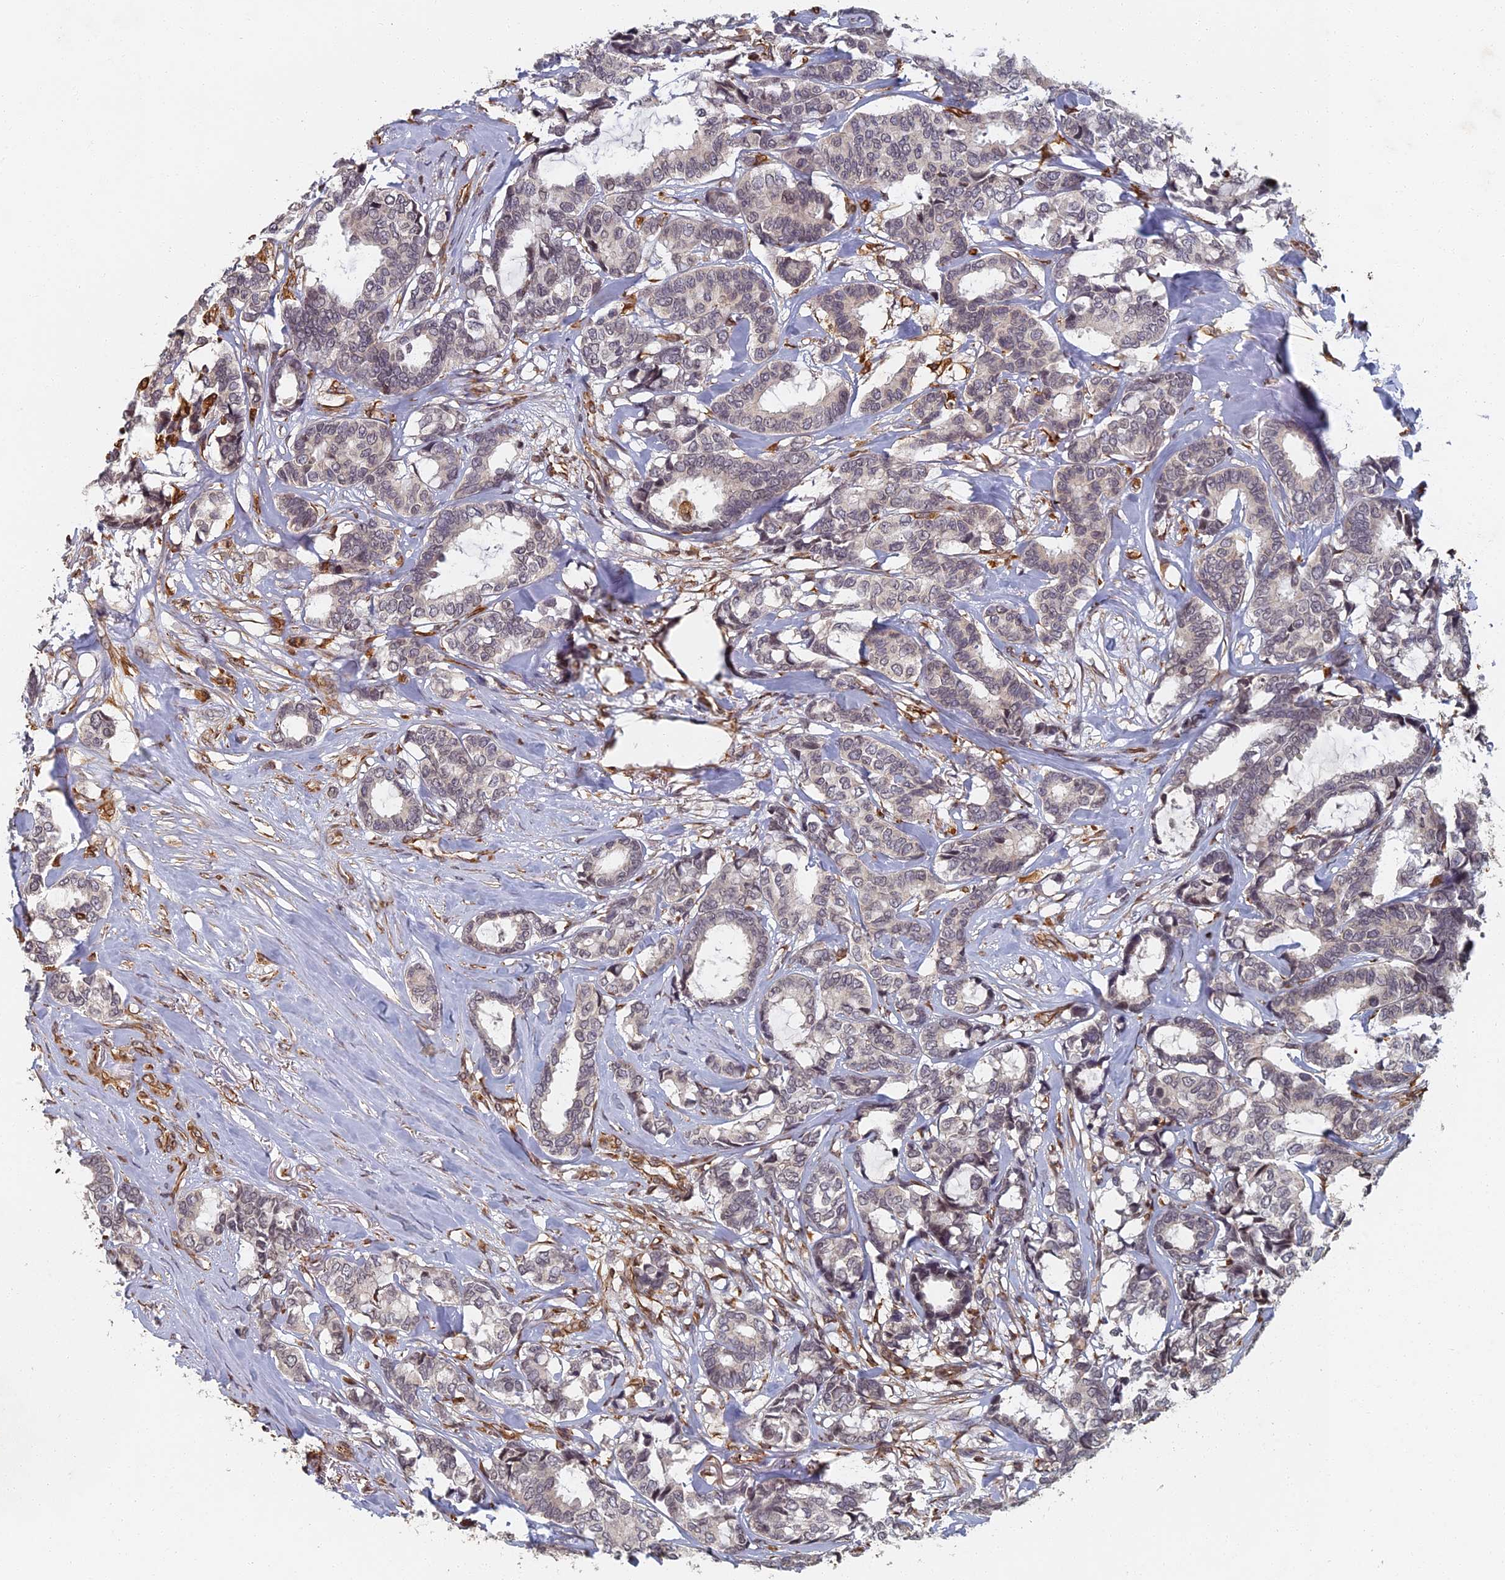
{"staining": {"intensity": "negative", "quantity": "none", "location": "none"}, "tissue": "breast cancer", "cell_type": "Tumor cells", "image_type": "cancer", "snomed": [{"axis": "morphology", "description": "Duct carcinoma"}, {"axis": "topography", "description": "Breast"}], "caption": "High magnification brightfield microscopy of breast cancer (intraductal carcinoma) stained with DAB (3,3'-diaminobenzidine) (brown) and counterstained with hematoxylin (blue): tumor cells show no significant expression.", "gene": "ABCB10", "patient": {"sex": "female", "age": 87}}